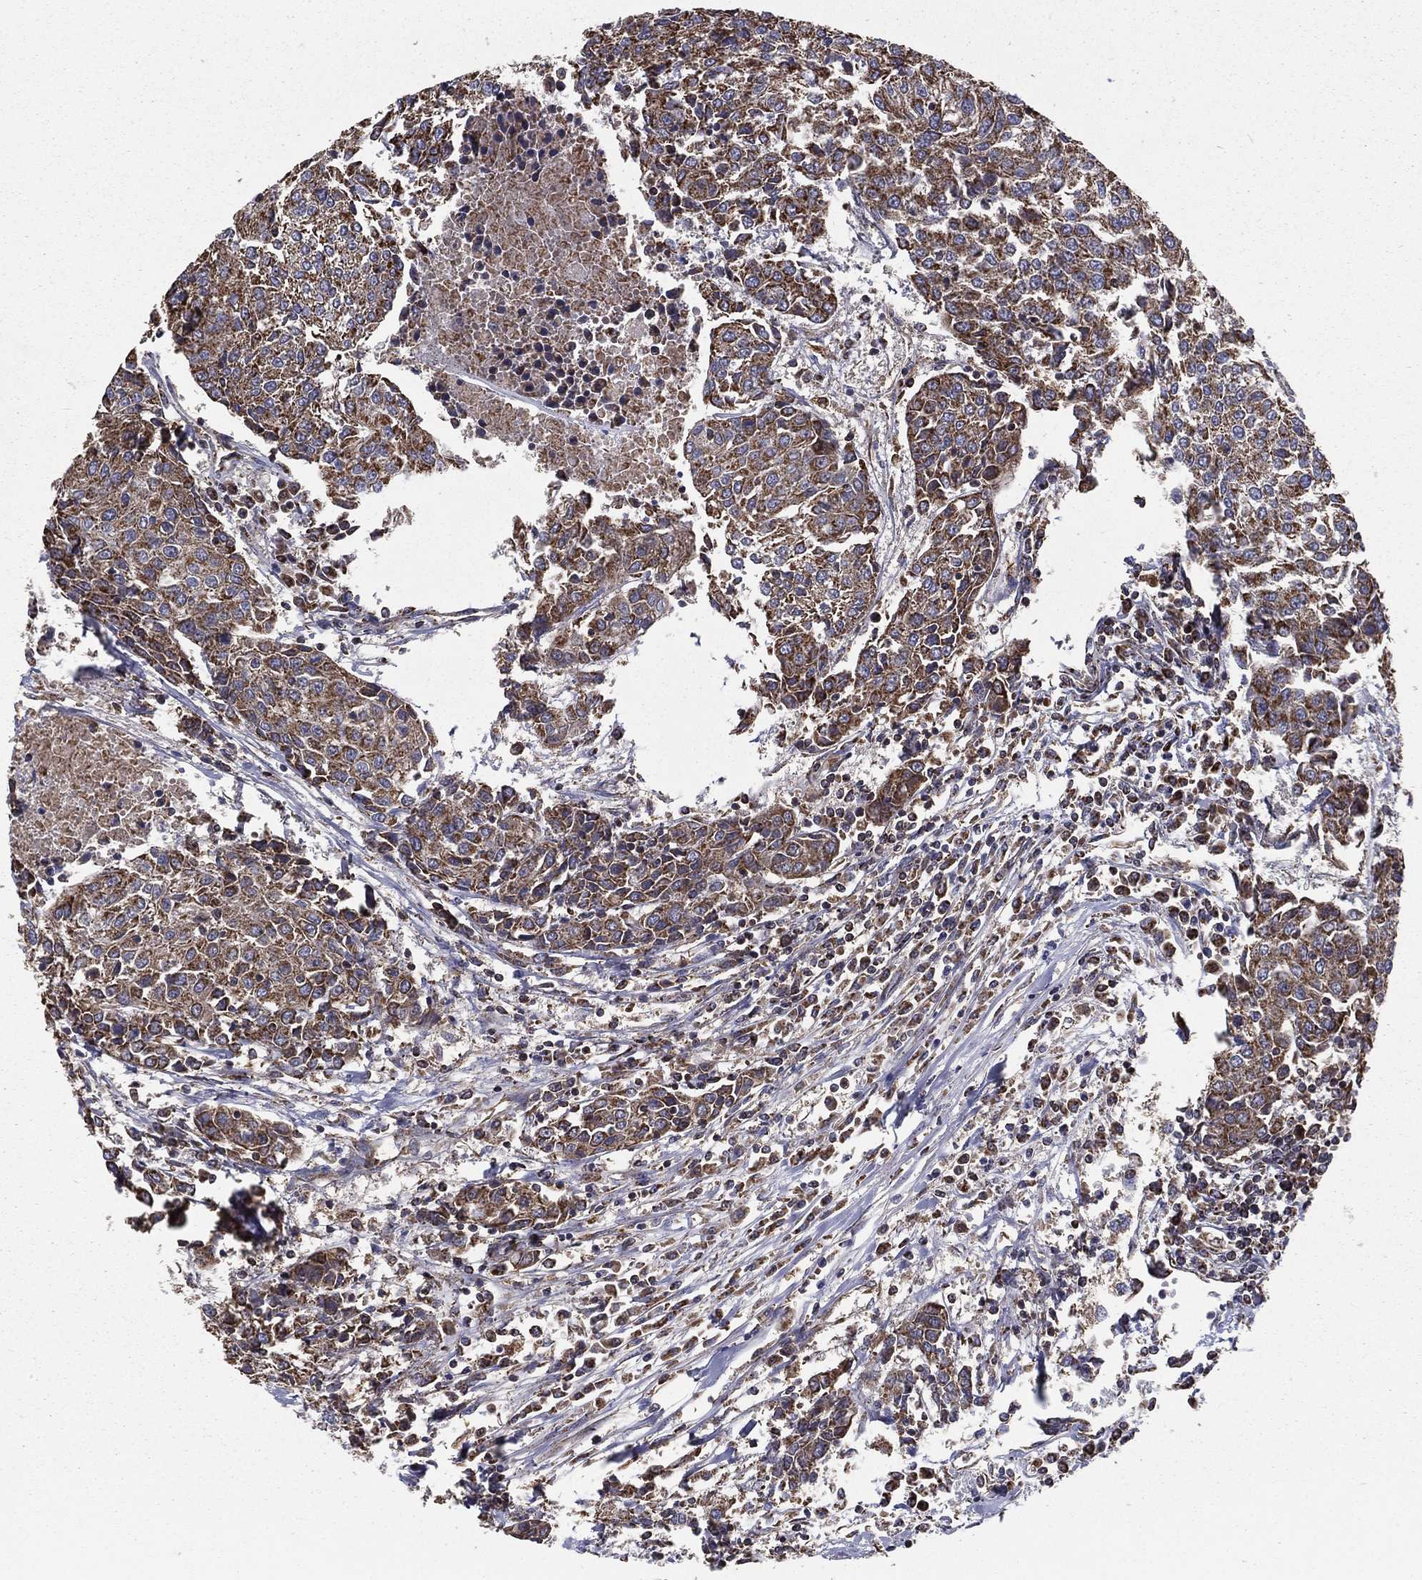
{"staining": {"intensity": "moderate", "quantity": ">75%", "location": "cytoplasmic/membranous"}, "tissue": "urothelial cancer", "cell_type": "Tumor cells", "image_type": "cancer", "snomed": [{"axis": "morphology", "description": "Urothelial carcinoma, High grade"}, {"axis": "topography", "description": "Urinary bladder"}], "caption": "High-power microscopy captured an immunohistochemistry (IHC) photomicrograph of urothelial cancer, revealing moderate cytoplasmic/membranous staining in approximately >75% of tumor cells.", "gene": "RIGI", "patient": {"sex": "female", "age": 85}}